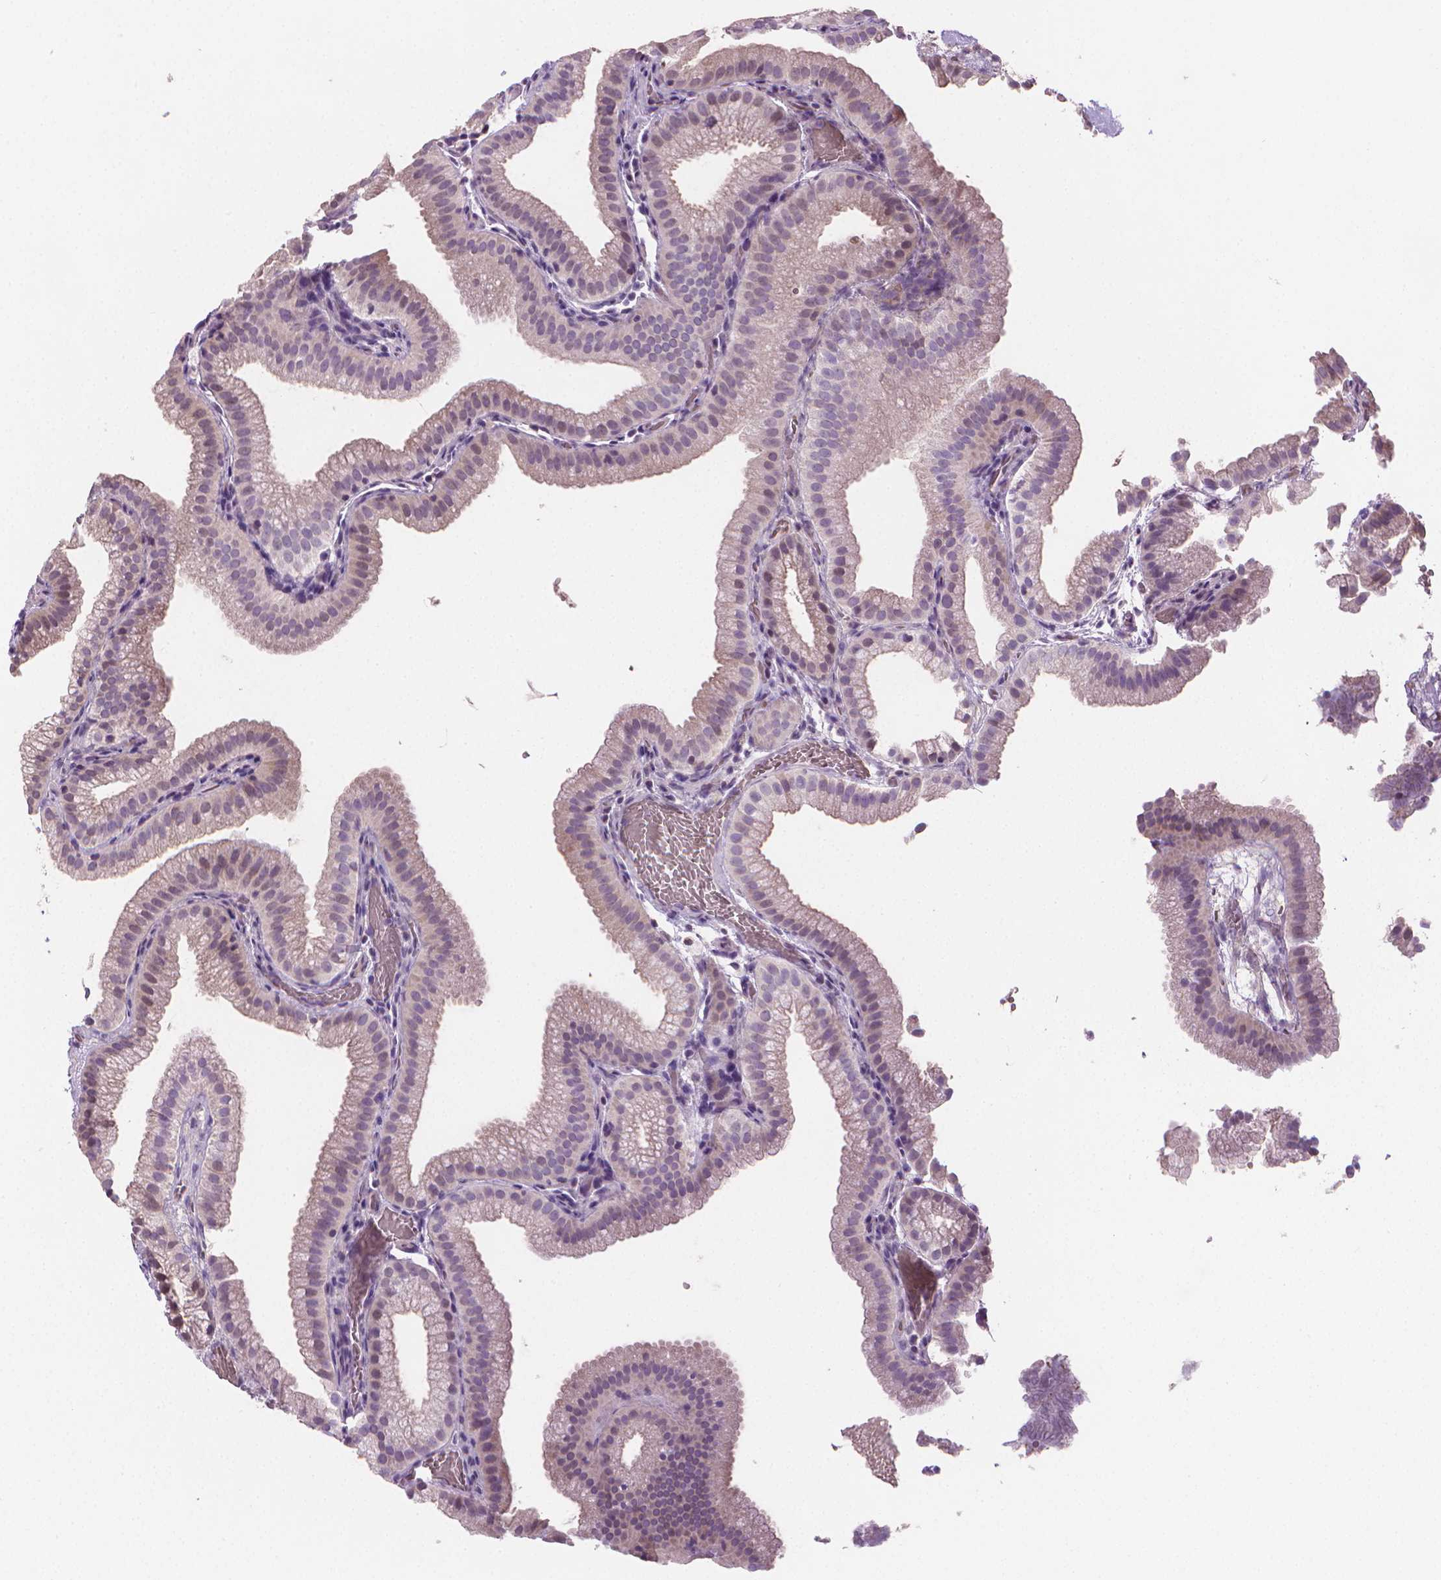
{"staining": {"intensity": "weak", "quantity": "<25%", "location": "cytoplasmic/membranous"}, "tissue": "gallbladder", "cell_type": "Glandular cells", "image_type": "normal", "snomed": [{"axis": "morphology", "description": "Normal tissue, NOS"}, {"axis": "topography", "description": "Gallbladder"}], "caption": "Micrograph shows no protein staining in glandular cells of benign gallbladder.", "gene": "CLXN", "patient": {"sex": "female", "age": 63}}